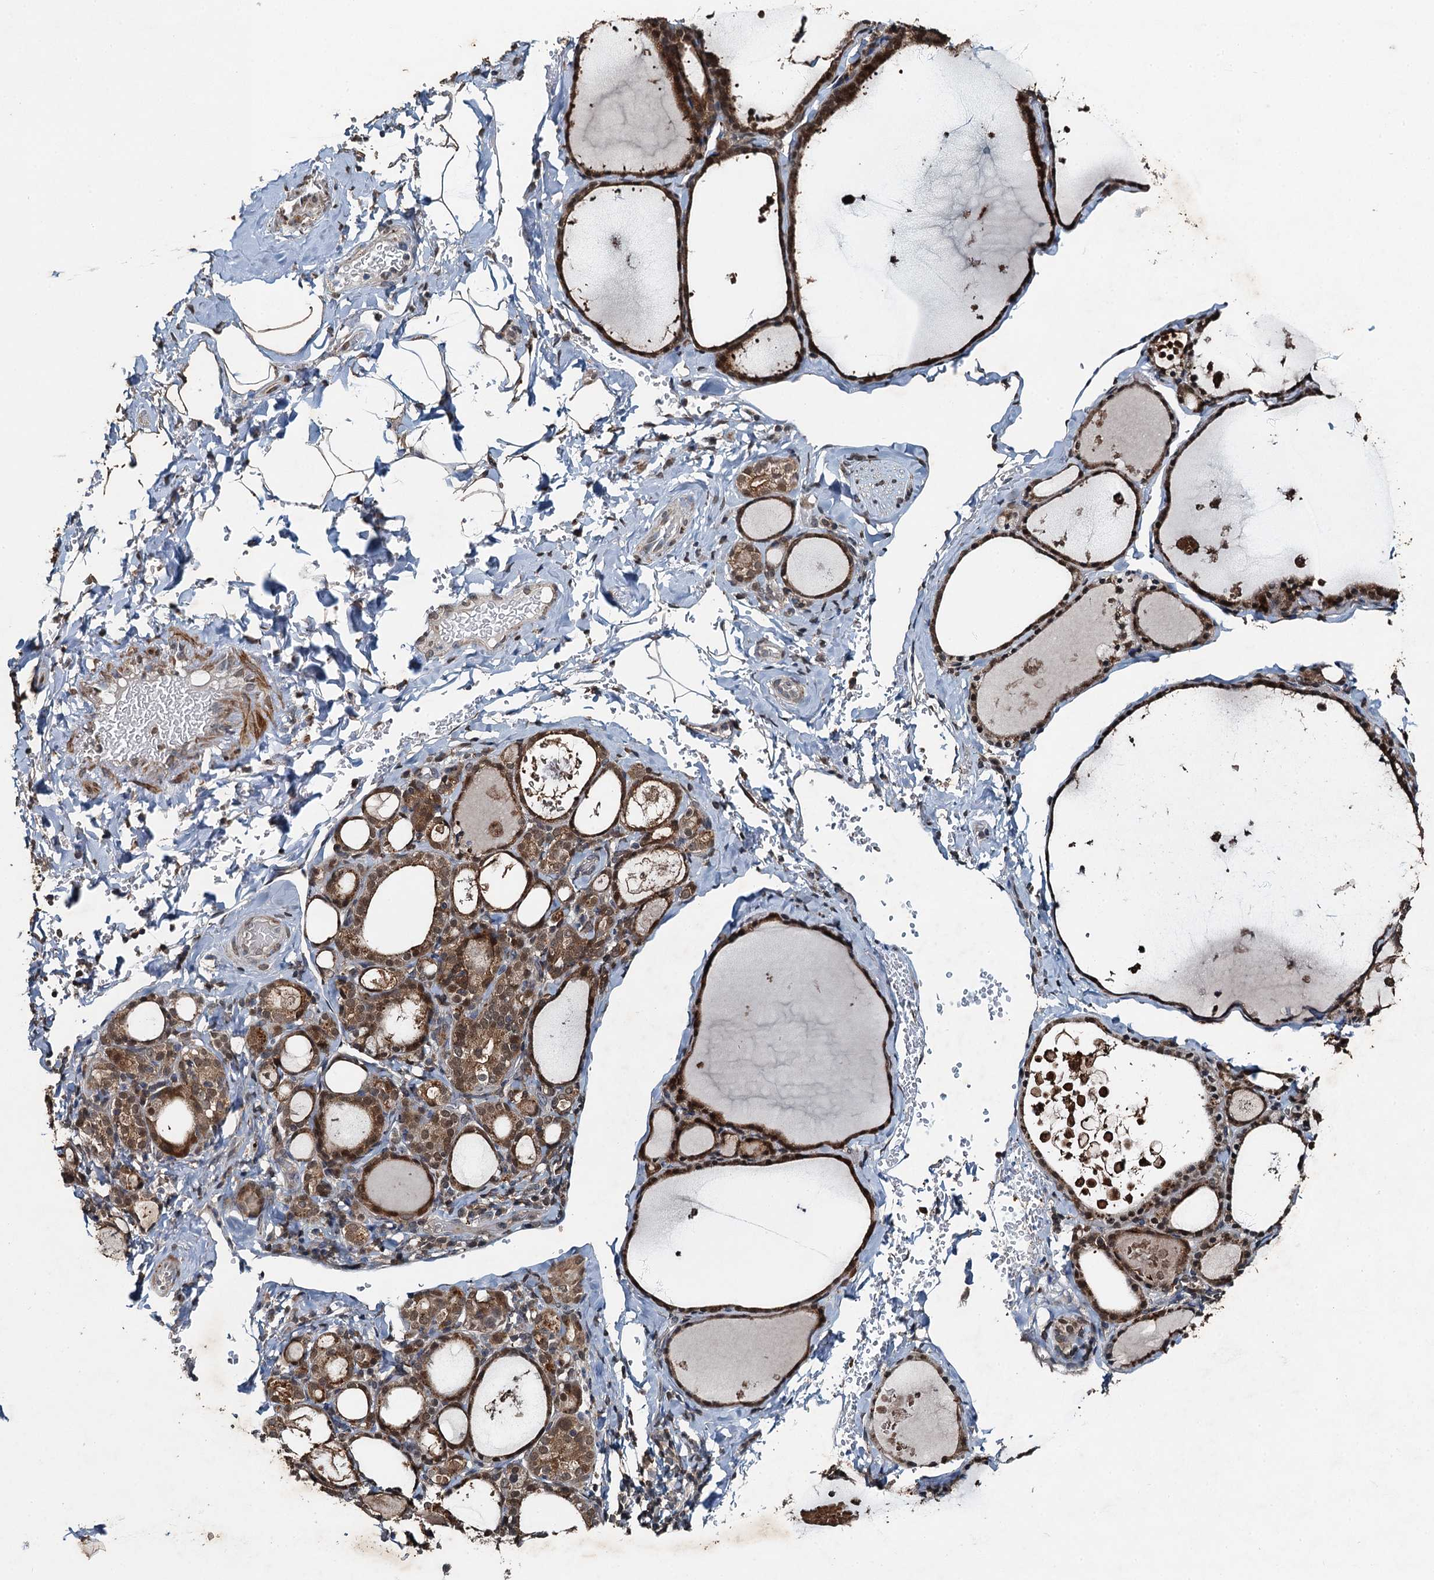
{"staining": {"intensity": "moderate", "quantity": ">75%", "location": "cytoplasmic/membranous"}, "tissue": "thyroid gland", "cell_type": "Glandular cells", "image_type": "normal", "snomed": [{"axis": "morphology", "description": "Normal tissue, NOS"}, {"axis": "topography", "description": "Thyroid gland"}], "caption": "Immunohistochemistry of unremarkable thyroid gland demonstrates medium levels of moderate cytoplasmic/membranous positivity in approximately >75% of glandular cells.", "gene": "TCTN1", "patient": {"sex": "male", "age": 56}}